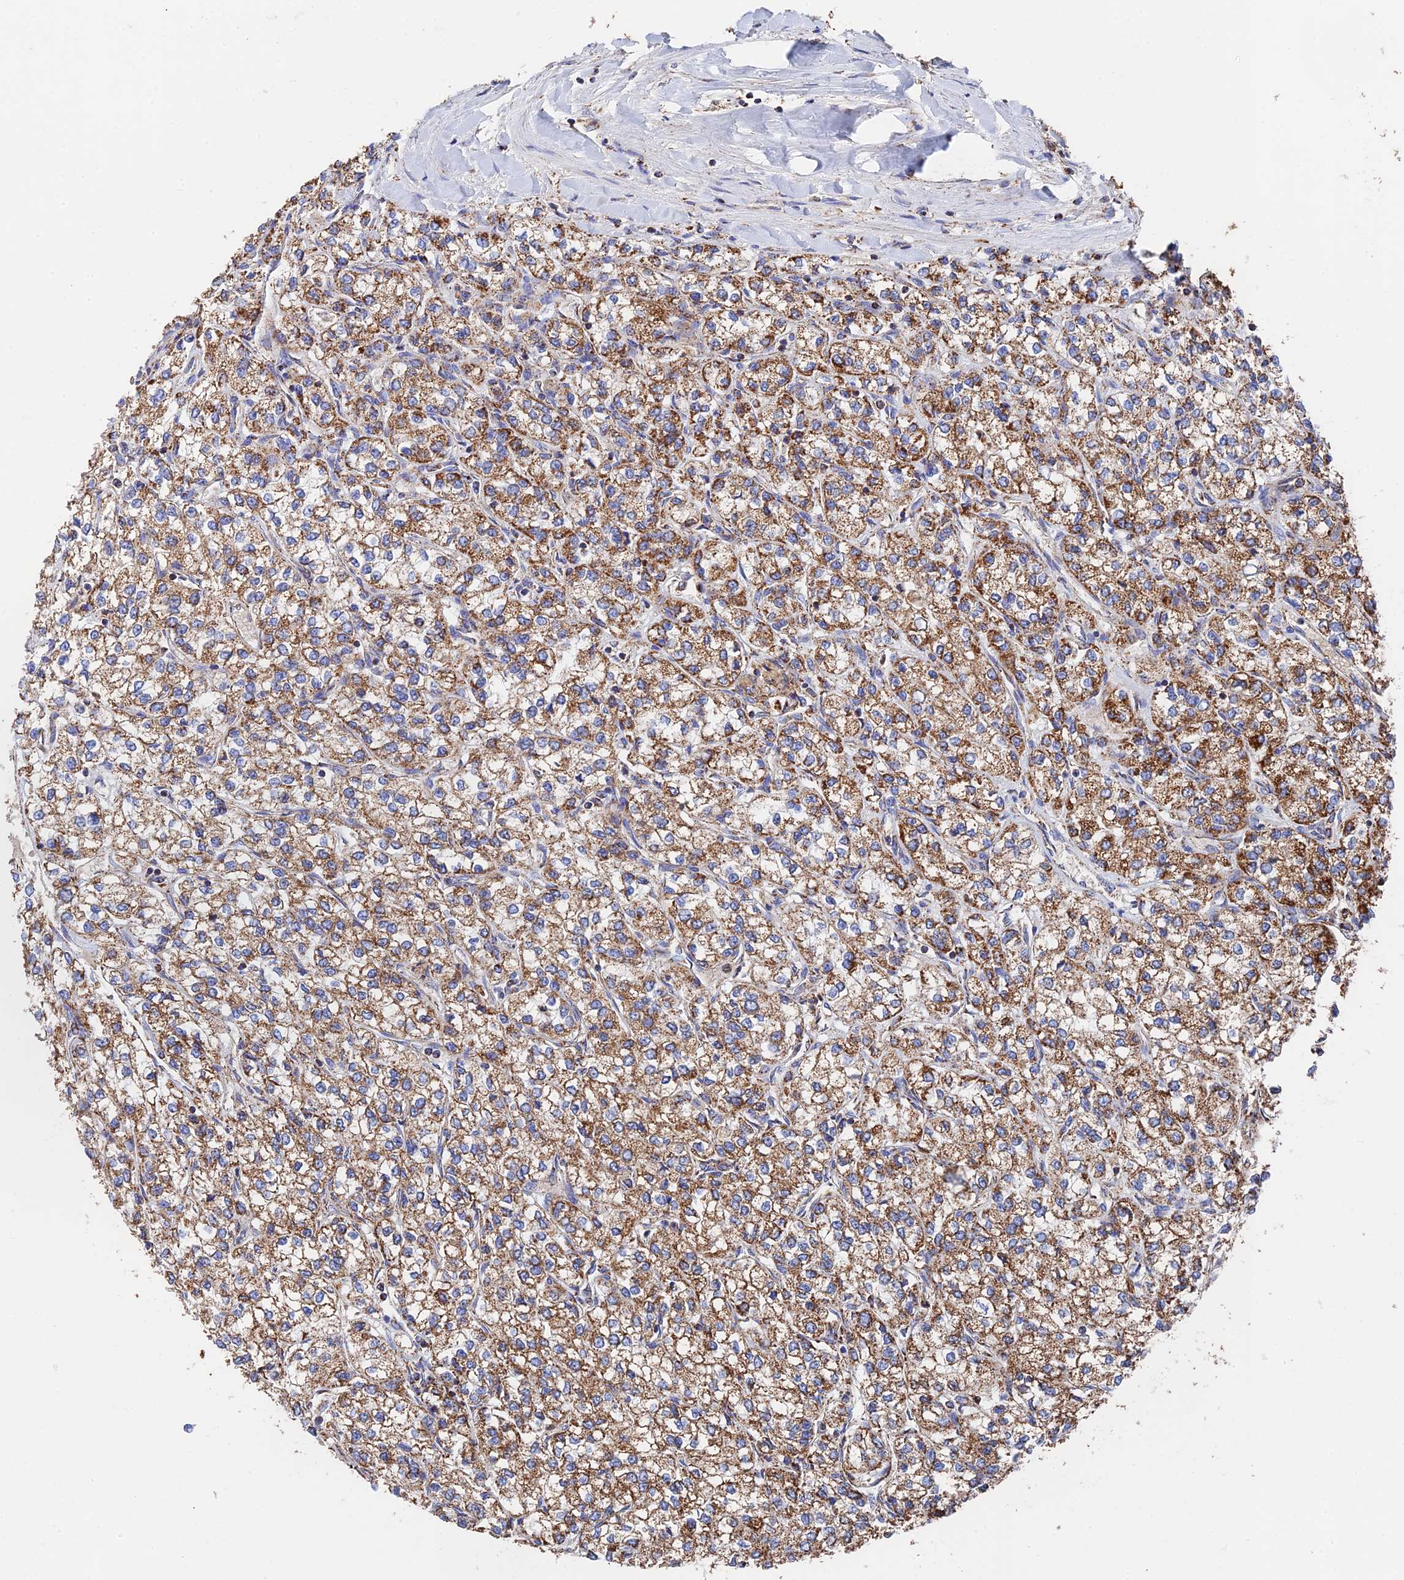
{"staining": {"intensity": "moderate", "quantity": ">75%", "location": "cytoplasmic/membranous"}, "tissue": "renal cancer", "cell_type": "Tumor cells", "image_type": "cancer", "snomed": [{"axis": "morphology", "description": "Adenocarcinoma, NOS"}, {"axis": "topography", "description": "Kidney"}], "caption": "The photomicrograph displays a brown stain indicating the presence of a protein in the cytoplasmic/membranous of tumor cells in renal cancer (adenocarcinoma). The staining is performed using DAB brown chromogen to label protein expression. The nuclei are counter-stained blue using hematoxylin.", "gene": "HAUS8", "patient": {"sex": "male", "age": 80}}